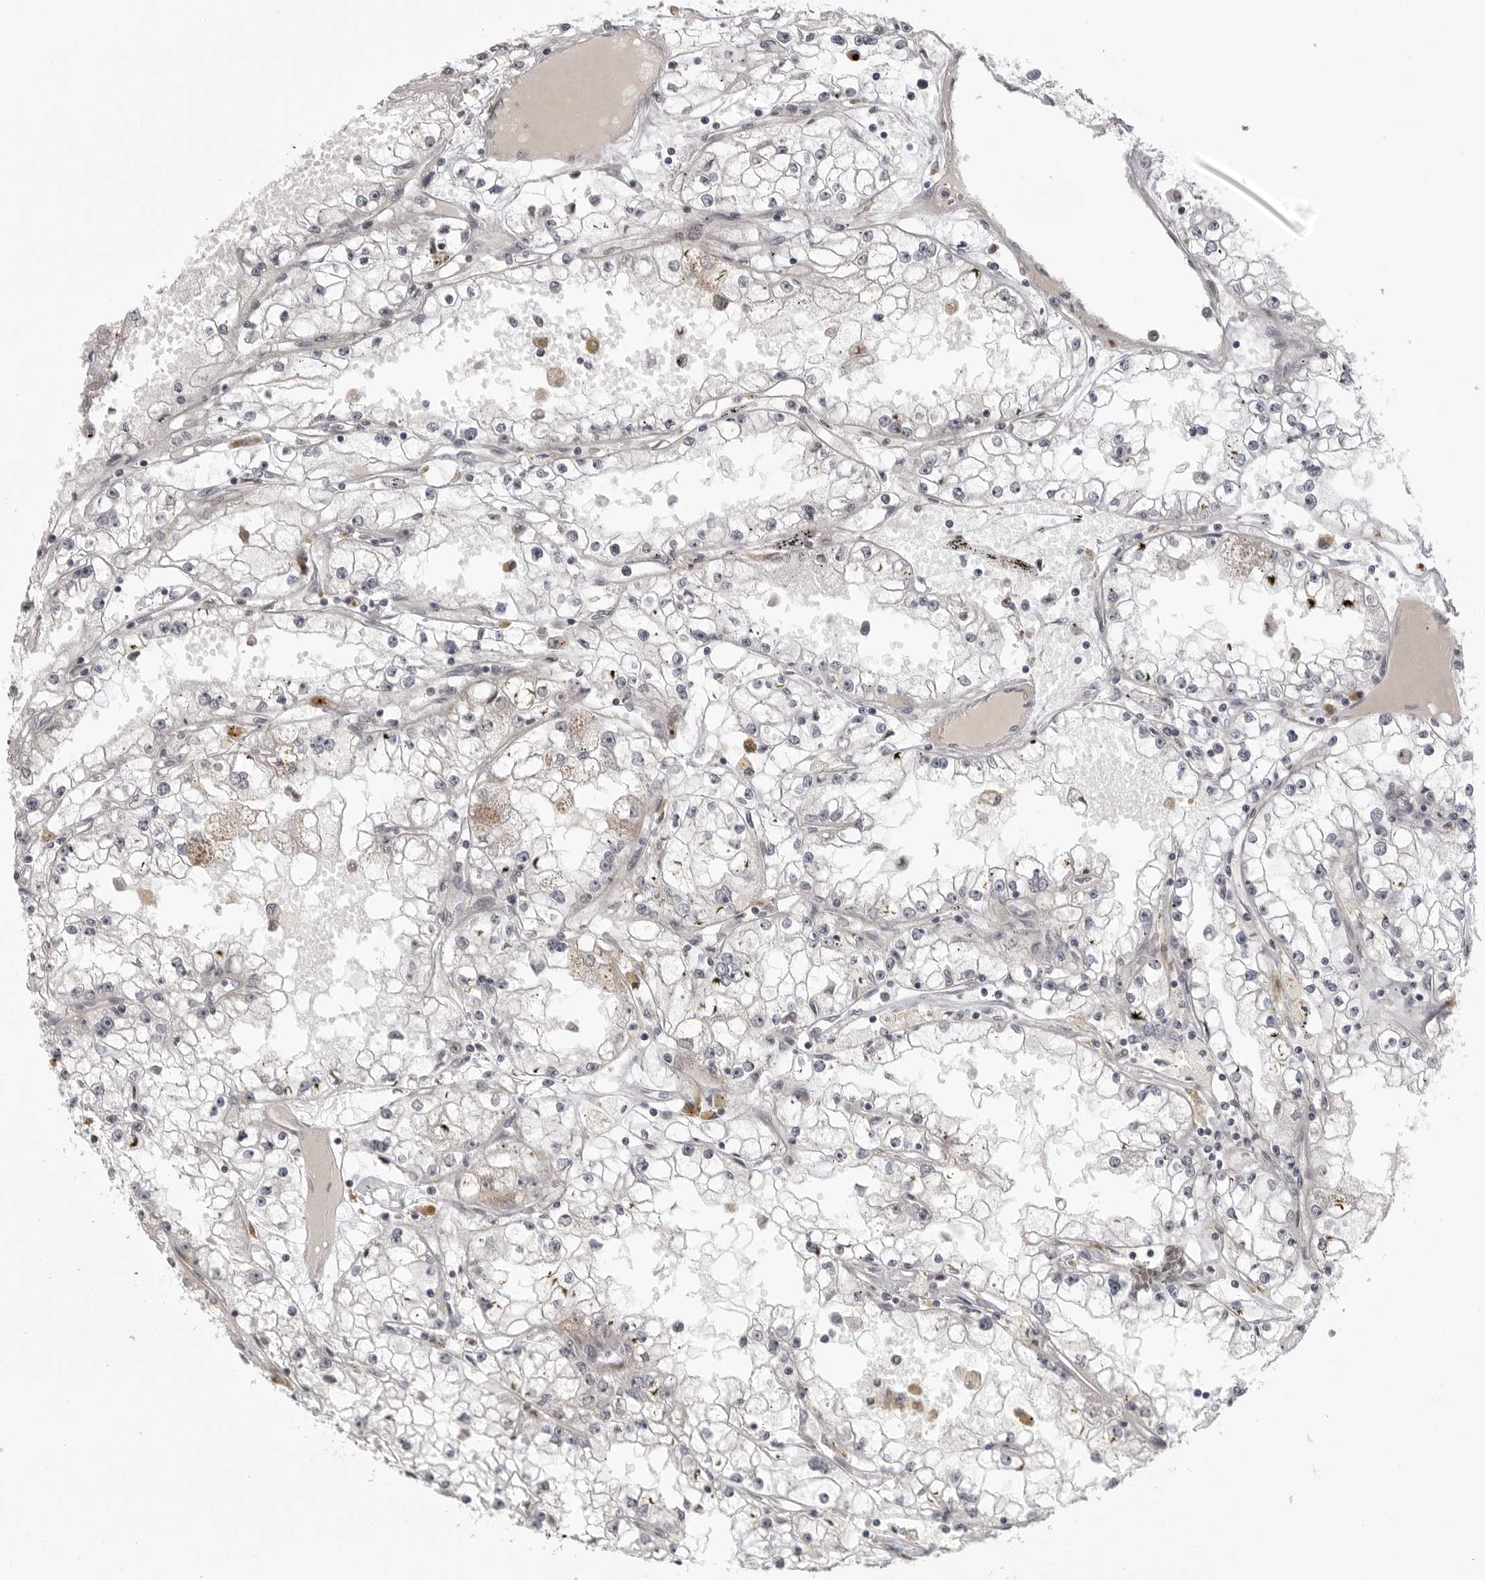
{"staining": {"intensity": "negative", "quantity": "none", "location": "none"}, "tissue": "renal cancer", "cell_type": "Tumor cells", "image_type": "cancer", "snomed": [{"axis": "morphology", "description": "Adenocarcinoma, NOS"}, {"axis": "topography", "description": "Kidney"}], "caption": "Tumor cells show no significant positivity in renal cancer (adenocarcinoma).", "gene": "CD300LD", "patient": {"sex": "male", "age": 56}}